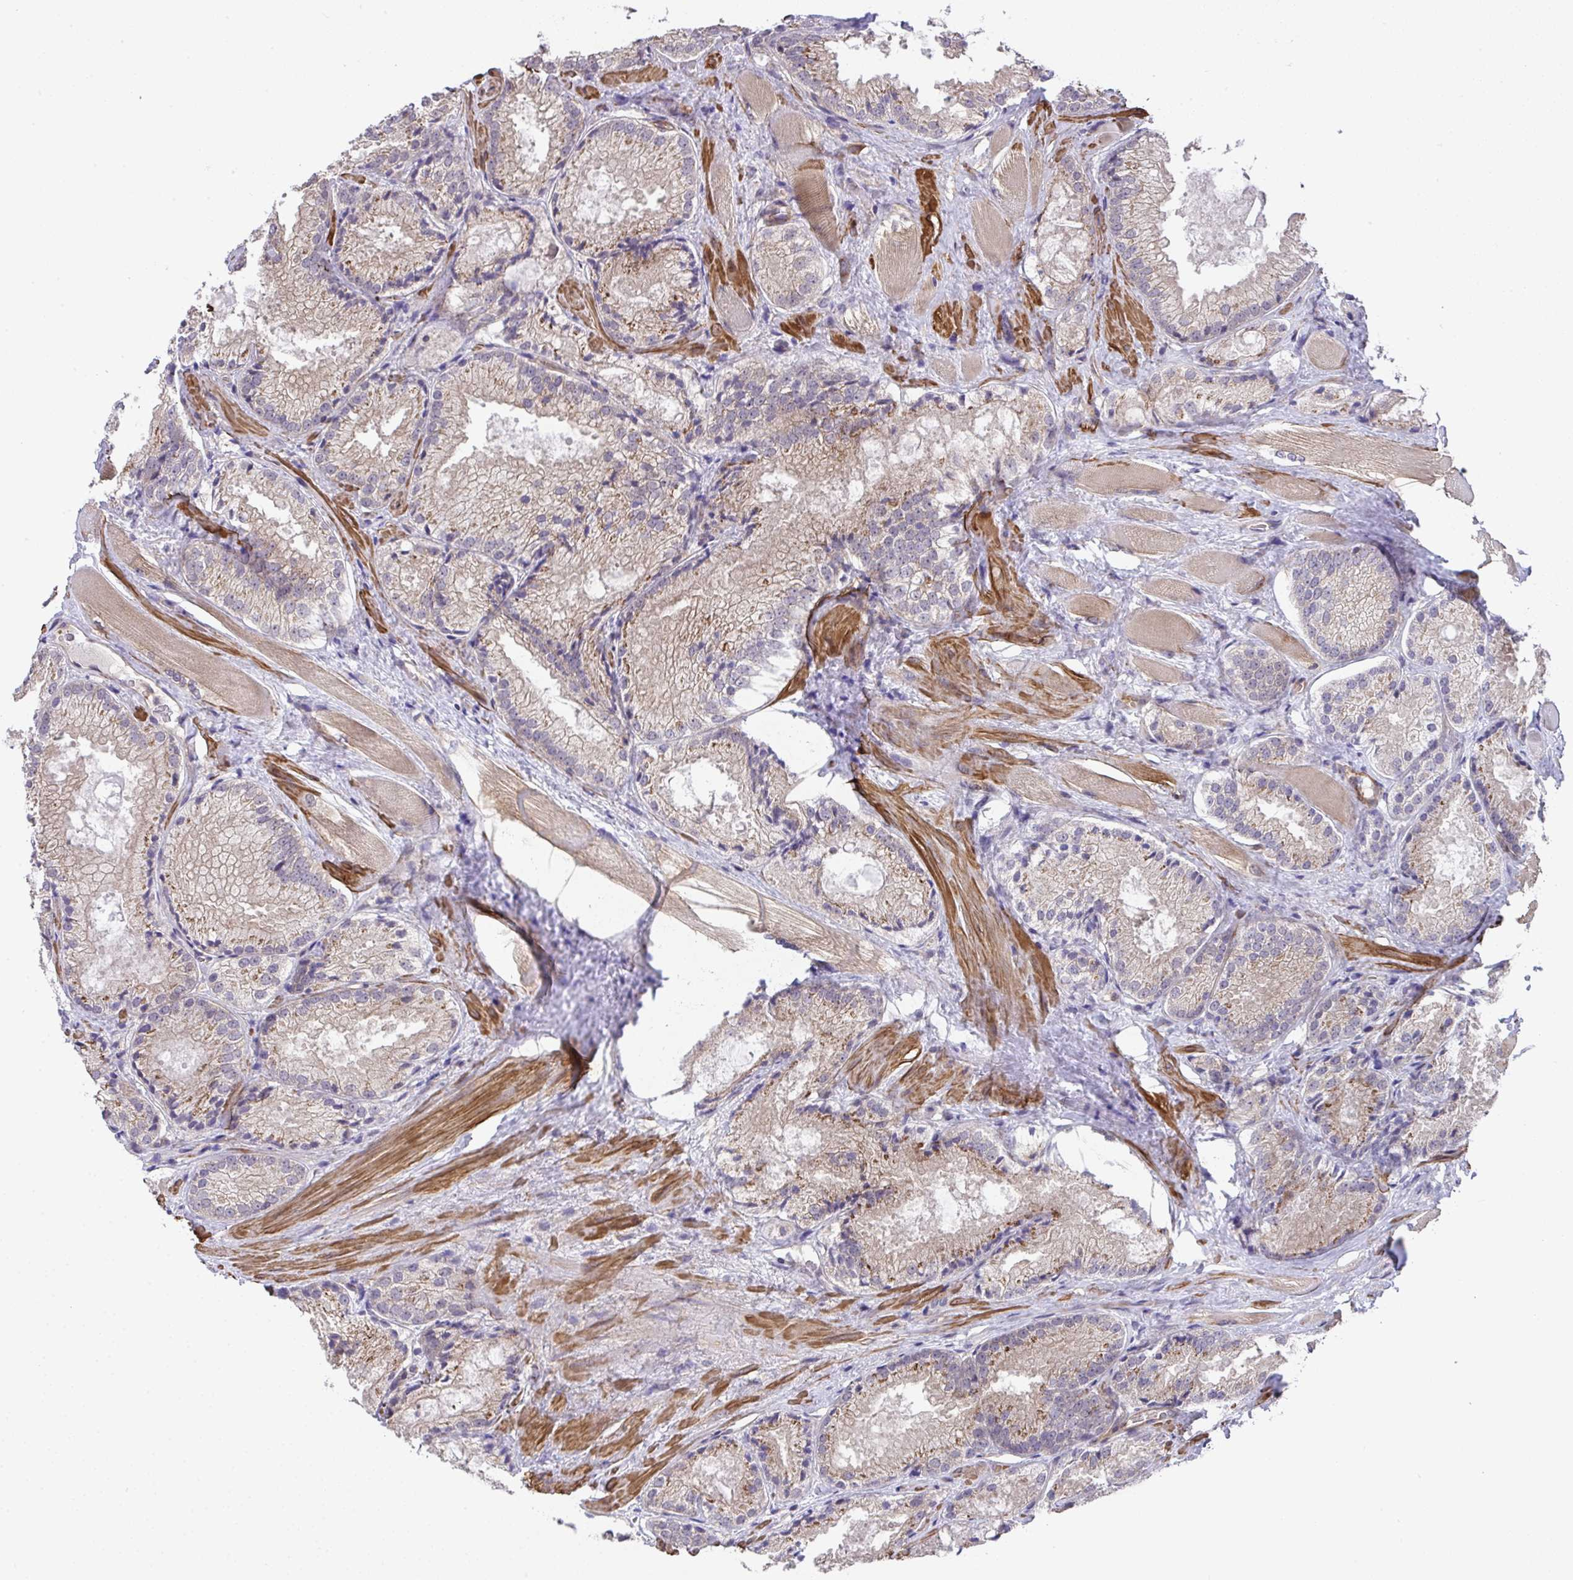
{"staining": {"intensity": "weak", "quantity": "<25%", "location": "cytoplasmic/membranous"}, "tissue": "prostate cancer", "cell_type": "Tumor cells", "image_type": "cancer", "snomed": [{"axis": "morphology", "description": "Adenocarcinoma, High grade"}, {"axis": "topography", "description": "Prostate"}], "caption": "Immunohistochemistry (IHC) of human prostate high-grade adenocarcinoma exhibits no staining in tumor cells.", "gene": "ZNF696", "patient": {"sex": "male", "age": 68}}